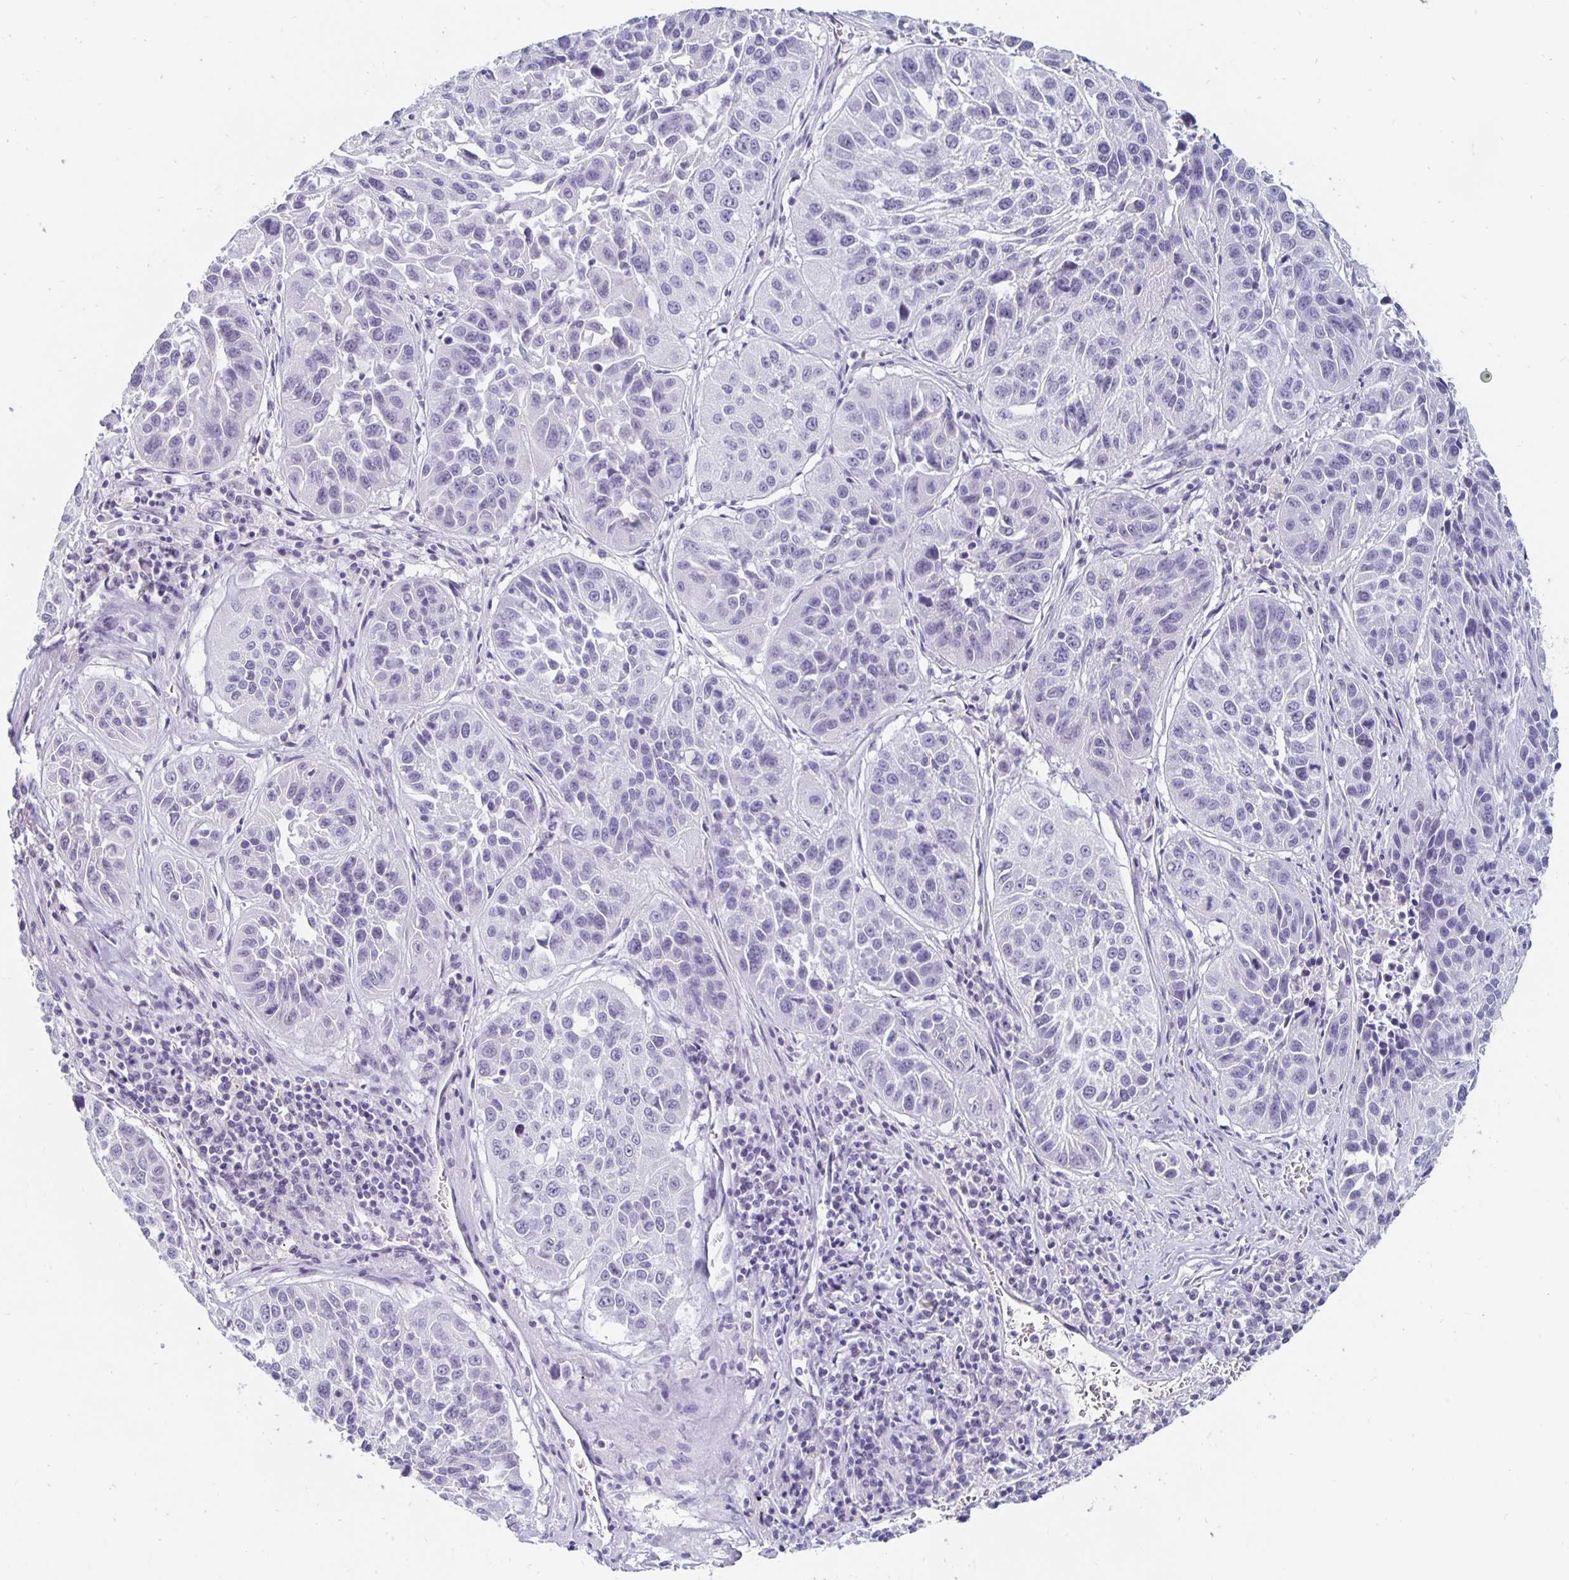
{"staining": {"intensity": "negative", "quantity": "none", "location": "none"}, "tissue": "lung cancer", "cell_type": "Tumor cells", "image_type": "cancer", "snomed": [{"axis": "morphology", "description": "Squamous cell carcinoma, NOS"}, {"axis": "topography", "description": "Lung"}], "caption": "The photomicrograph displays no significant positivity in tumor cells of lung cancer.", "gene": "KCNQ2", "patient": {"sex": "female", "age": 61}}